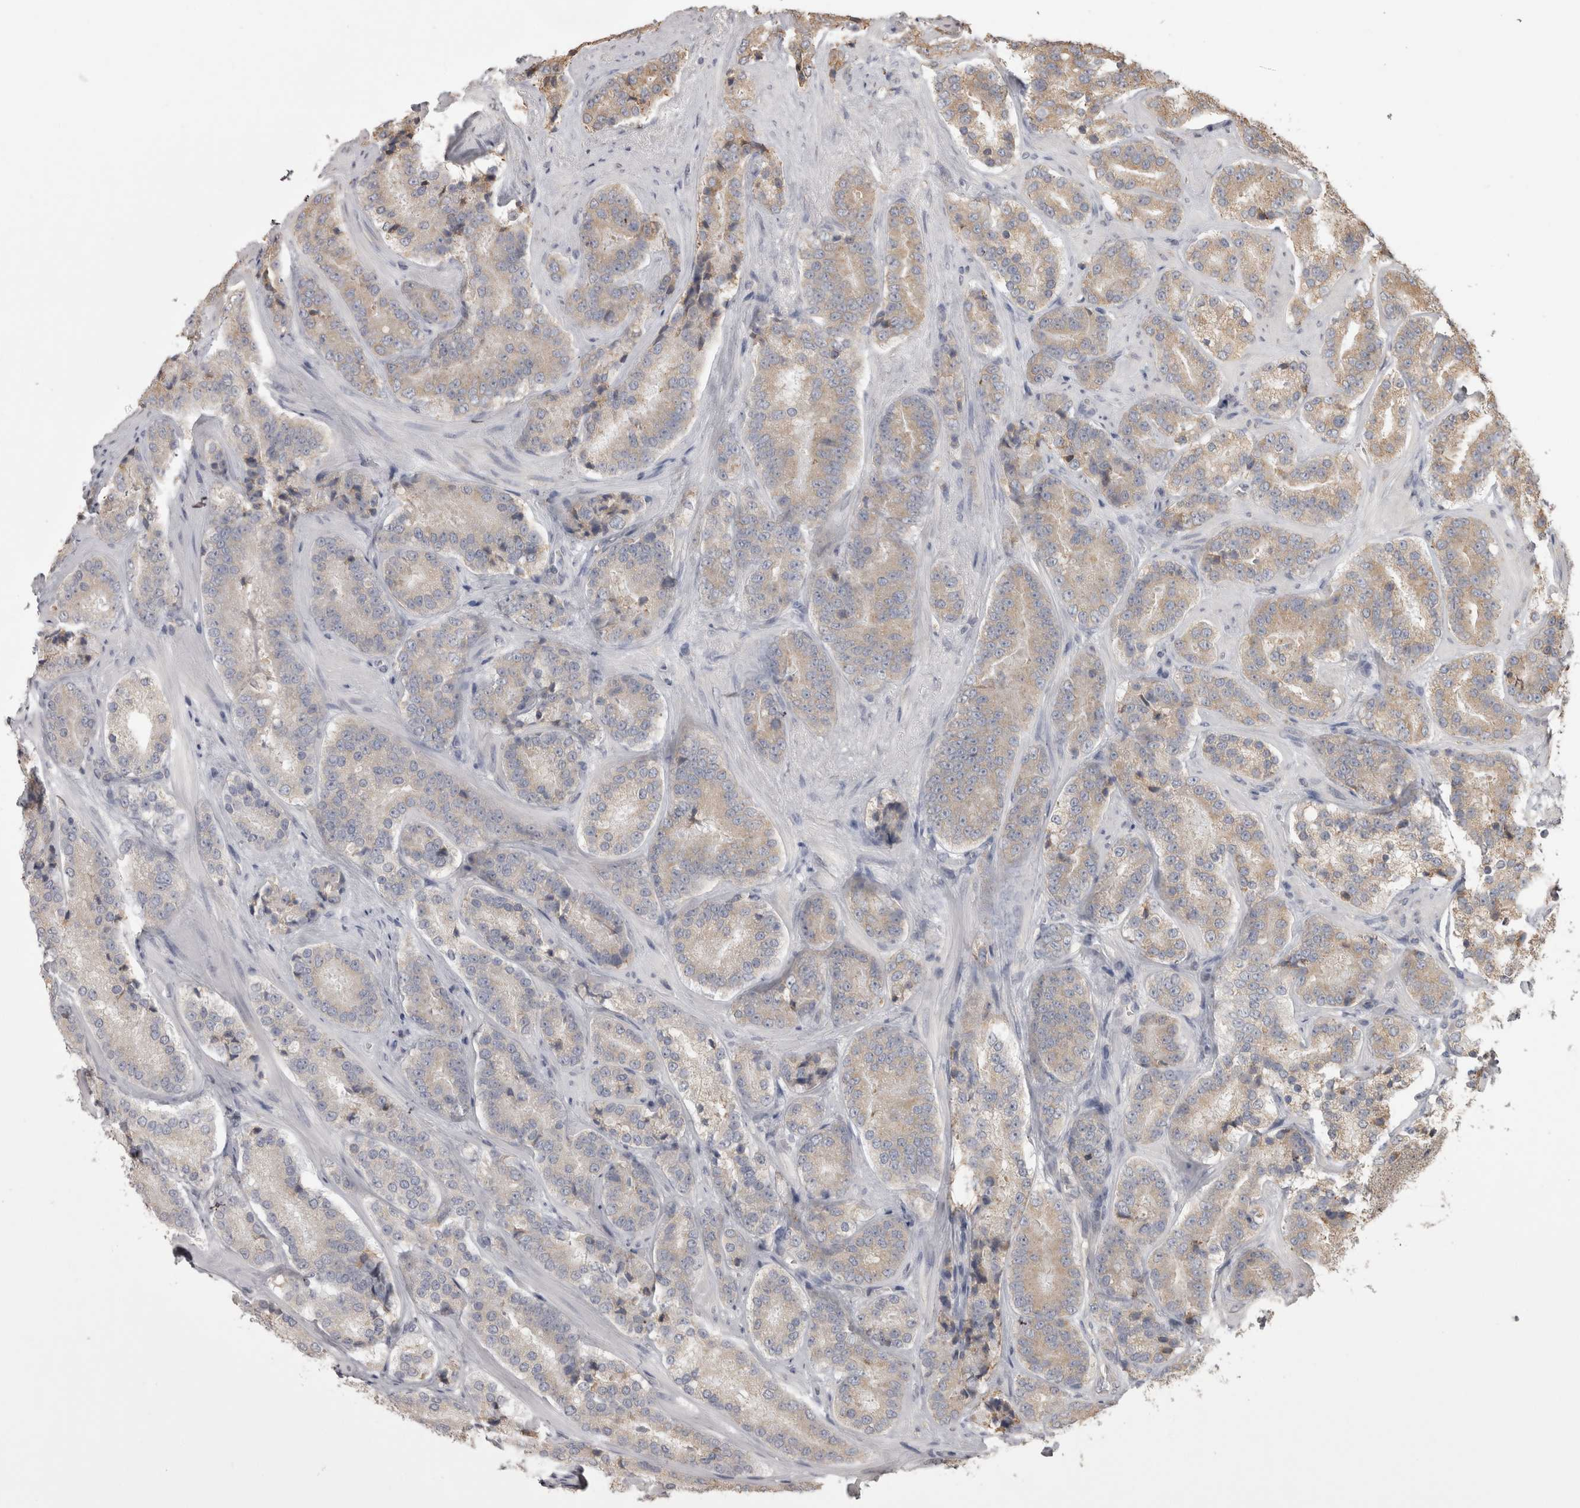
{"staining": {"intensity": "weak", "quantity": ">75%", "location": "cytoplasmic/membranous"}, "tissue": "prostate cancer", "cell_type": "Tumor cells", "image_type": "cancer", "snomed": [{"axis": "morphology", "description": "Adenocarcinoma, High grade"}, {"axis": "topography", "description": "Prostate"}], "caption": "Protein staining displays weak cytoplasmic/membranous positivity in about >75% of tumor cells in prostate cancer (high-grade adenocarcinoma).", "gene": "PON2", "patient": {"sex": "male", "age": 60}}